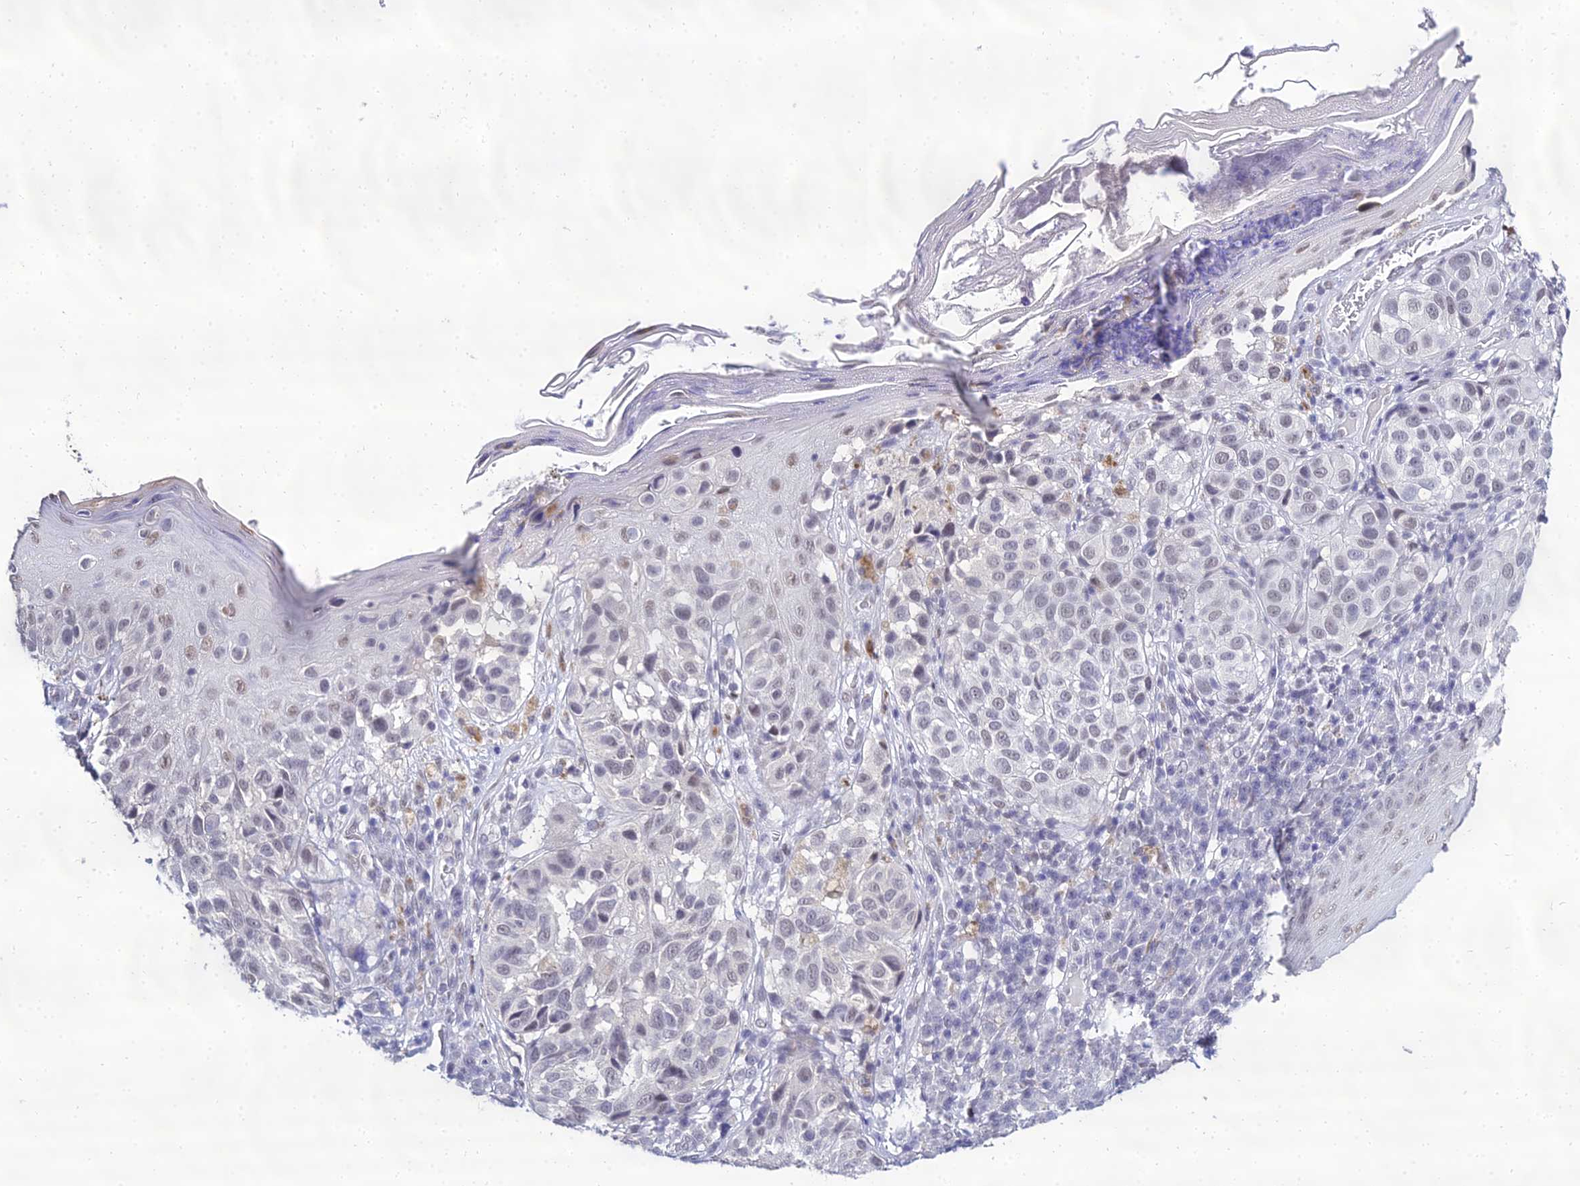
{"staining": {"intensity": "weak", "quantity": "<25%", "location": "nuclear"}, "tissue": "melanoma", "cell_type": "Tumor cells", "image_type": "cancer", "snomed": [{"axis": "morphology", "description": "Malignant melanoma, NOS"}, {"axis": "topography", "description": "Skin"}], "caption": "Tumor cells show no significant protein expression in malignant melanoma.", "gene": "PPP4R2", "patient": {"sex": "male", "age": 38}}